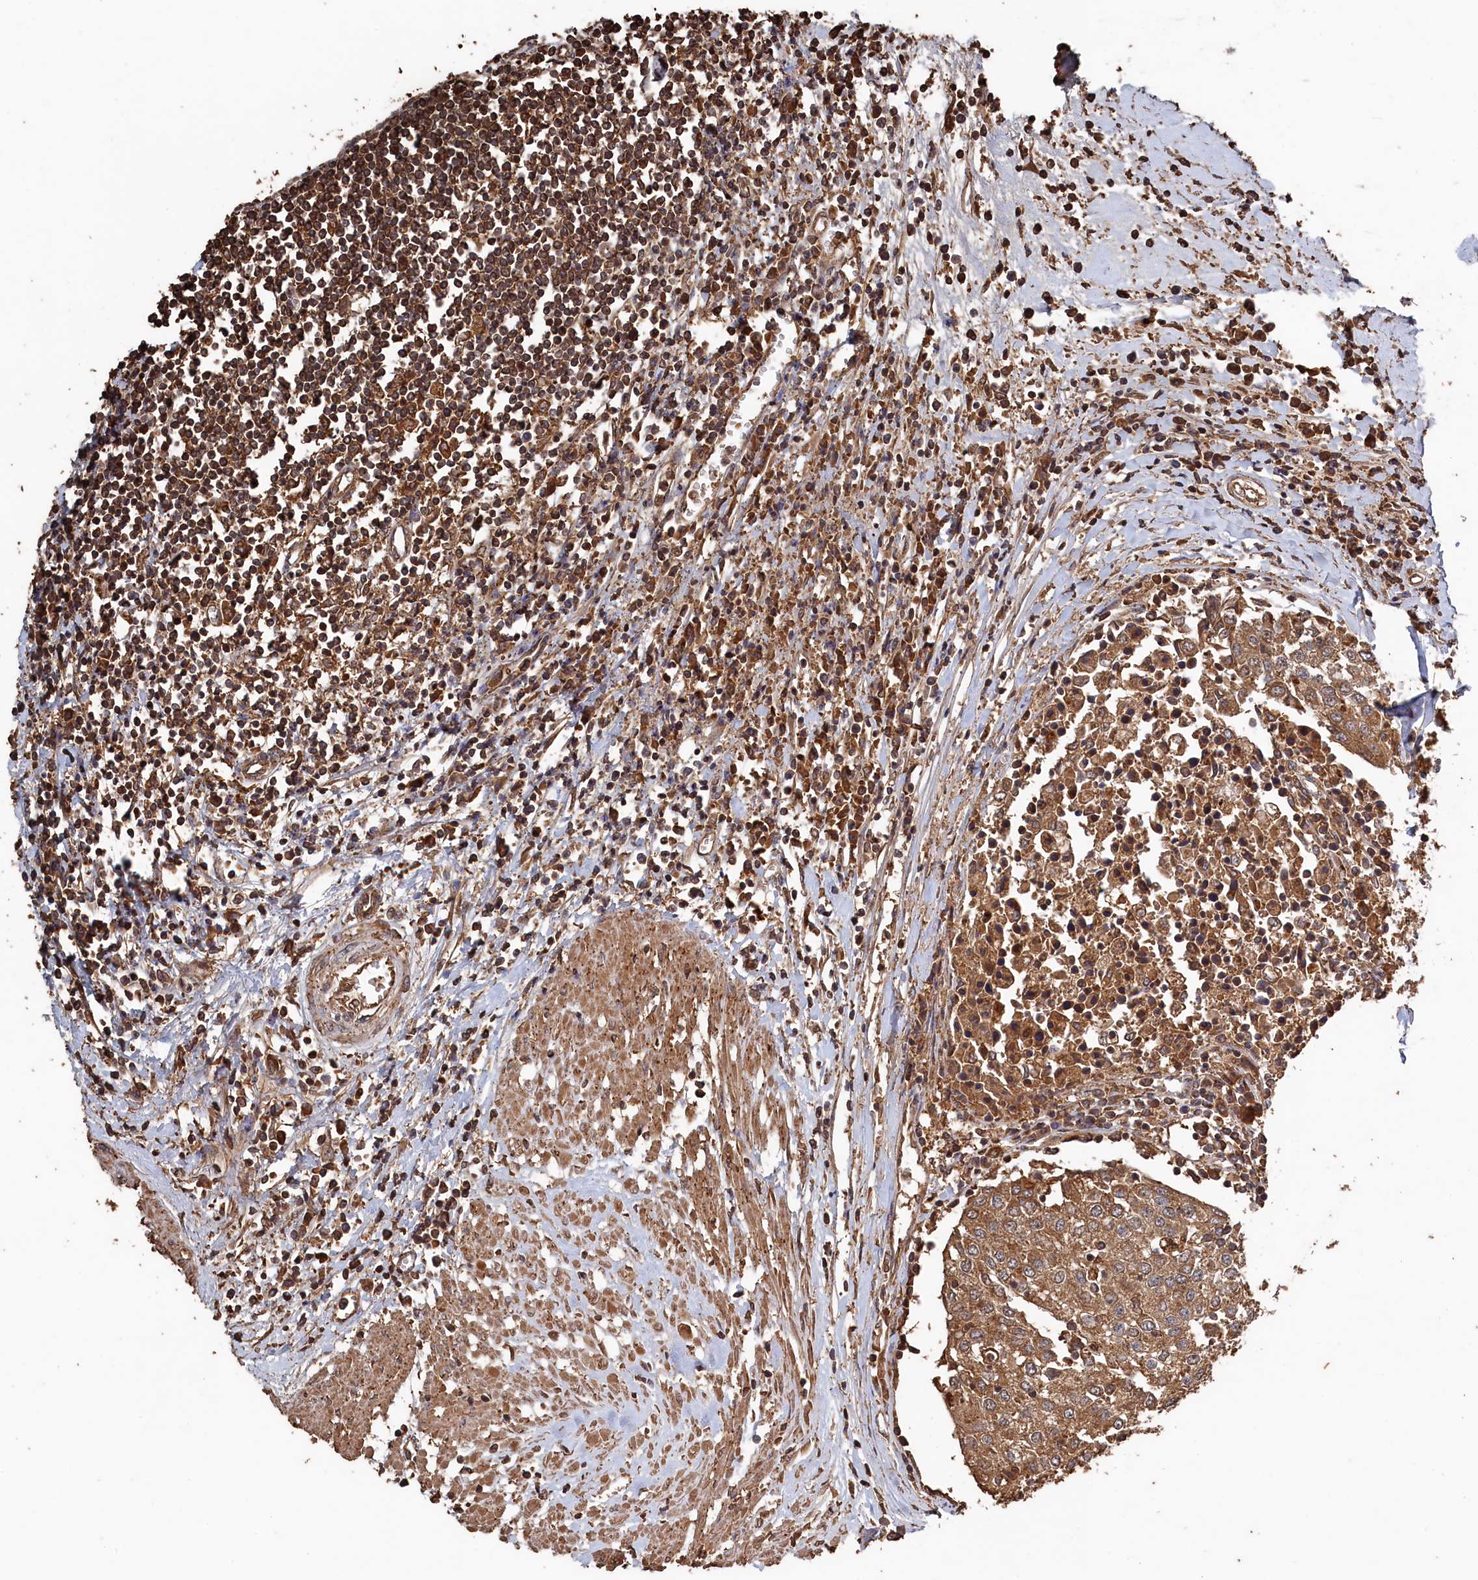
{"staining": {"intensity": "moderate", "quantity": ">75%", "location": "cytoplasmic/membranous"}, "tissue": "urothelial cancer", "cell_type": "Tumor cells", "image_type": "cancer", "snomed": [{"axis": "morphology", "description": "Urothelial carcinoma, High grade"}, {"axis": "topography", "description": "Urinary bladder"}], "caption": "Protein expression analysis of human urothelial carcinoma (high-grade) reveals moderate cytoplasmic/membranous positivity in approximately >75% of tumor cells. The protein of interest is shown in brown color, while the nuclei are stained blue.", "gene": "SNX33", "patient": {"sex": "female", "age": 85}}